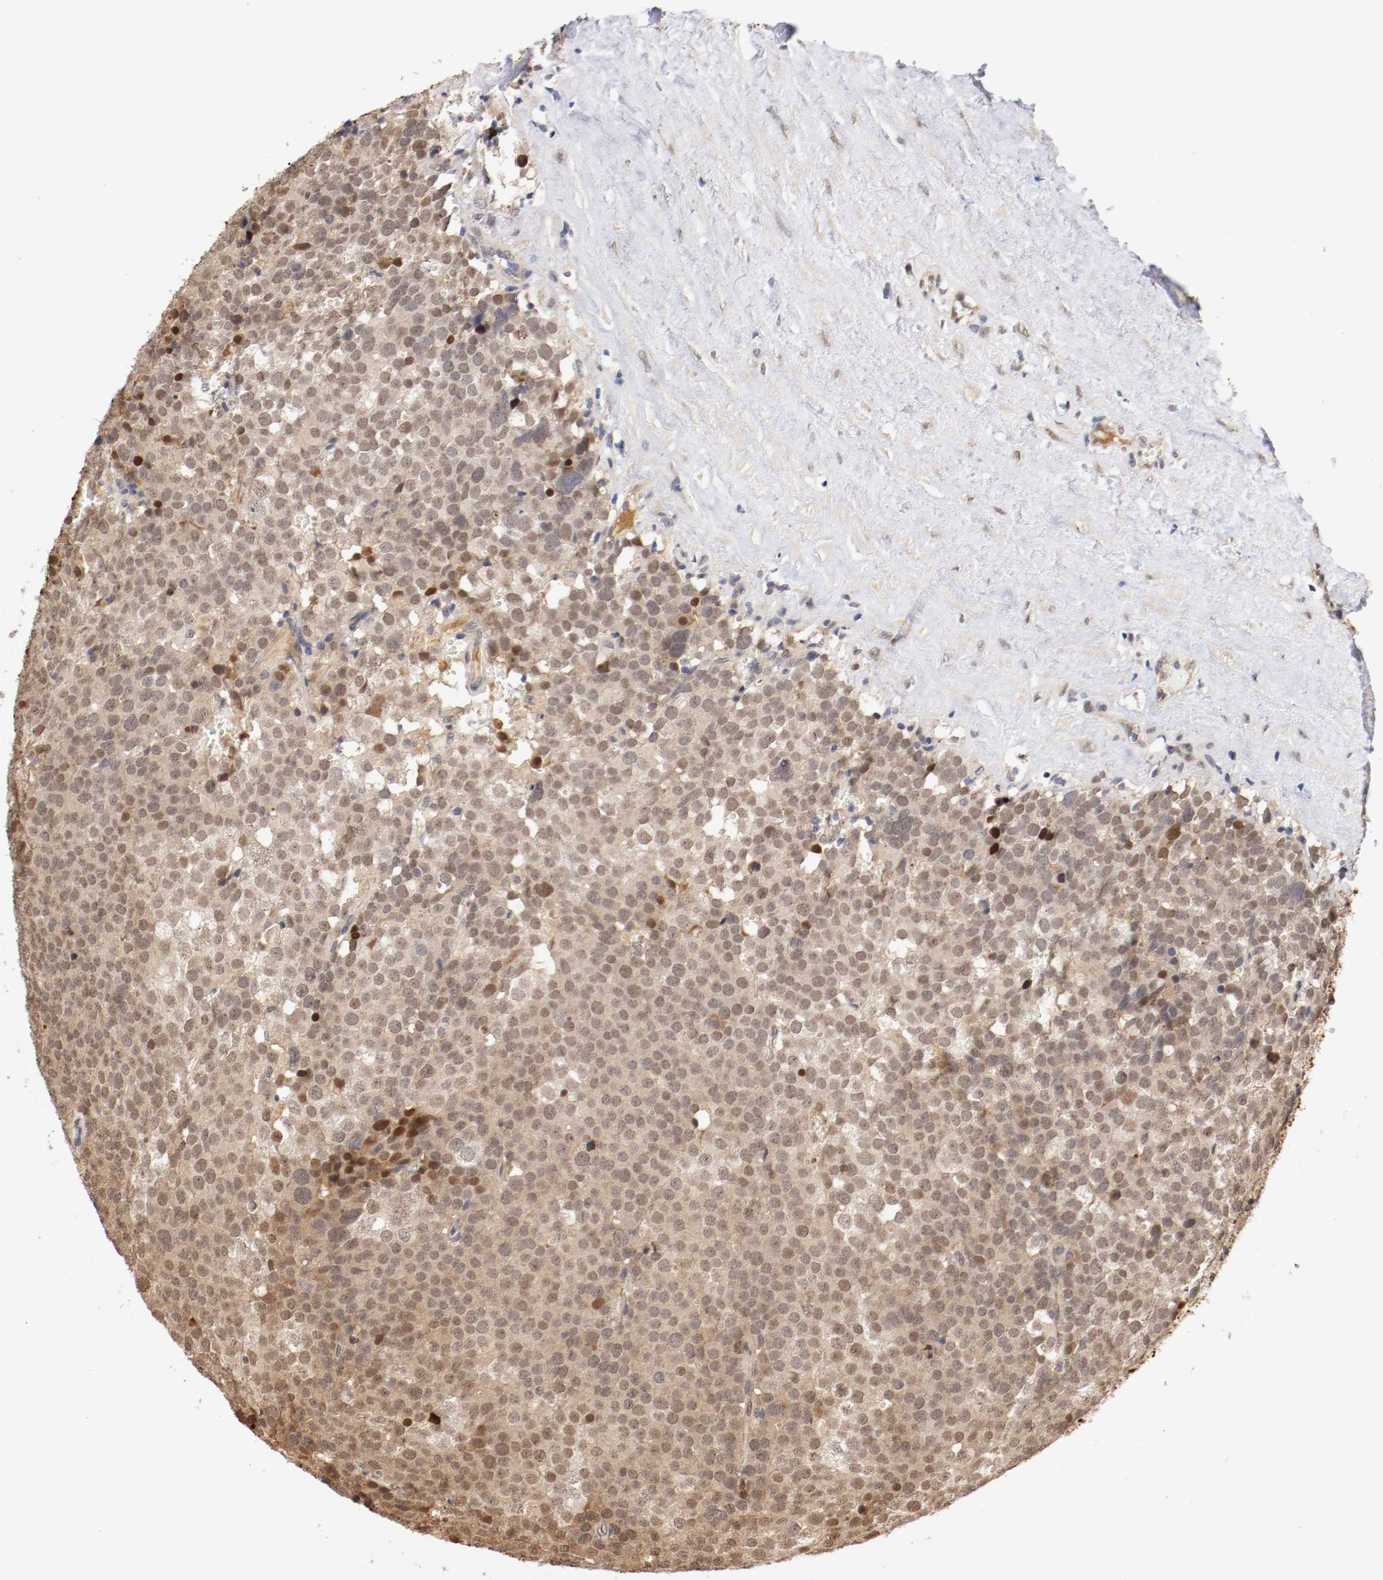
{"staining": {"intensity": "weak", "quantity": ">75%", "location": "cytoplasmic/membranous,nuclear"}, "tissue": "testis cancer", "cell_type": "Tumor cells", "image_type": "cancer", "snomed": [{"axis": "morphology", "description": "Seminoma, NOS"}, {"axis": "topography", "description": "Testis"}], "caption": "The immunohistochemical stain highlights weak cytoplasmic/membranous and nuclear staining in tumor cells of testis cancer tissue.", "gene": "DNMT3B", "patient": {"sex": "male", "age": 71}}